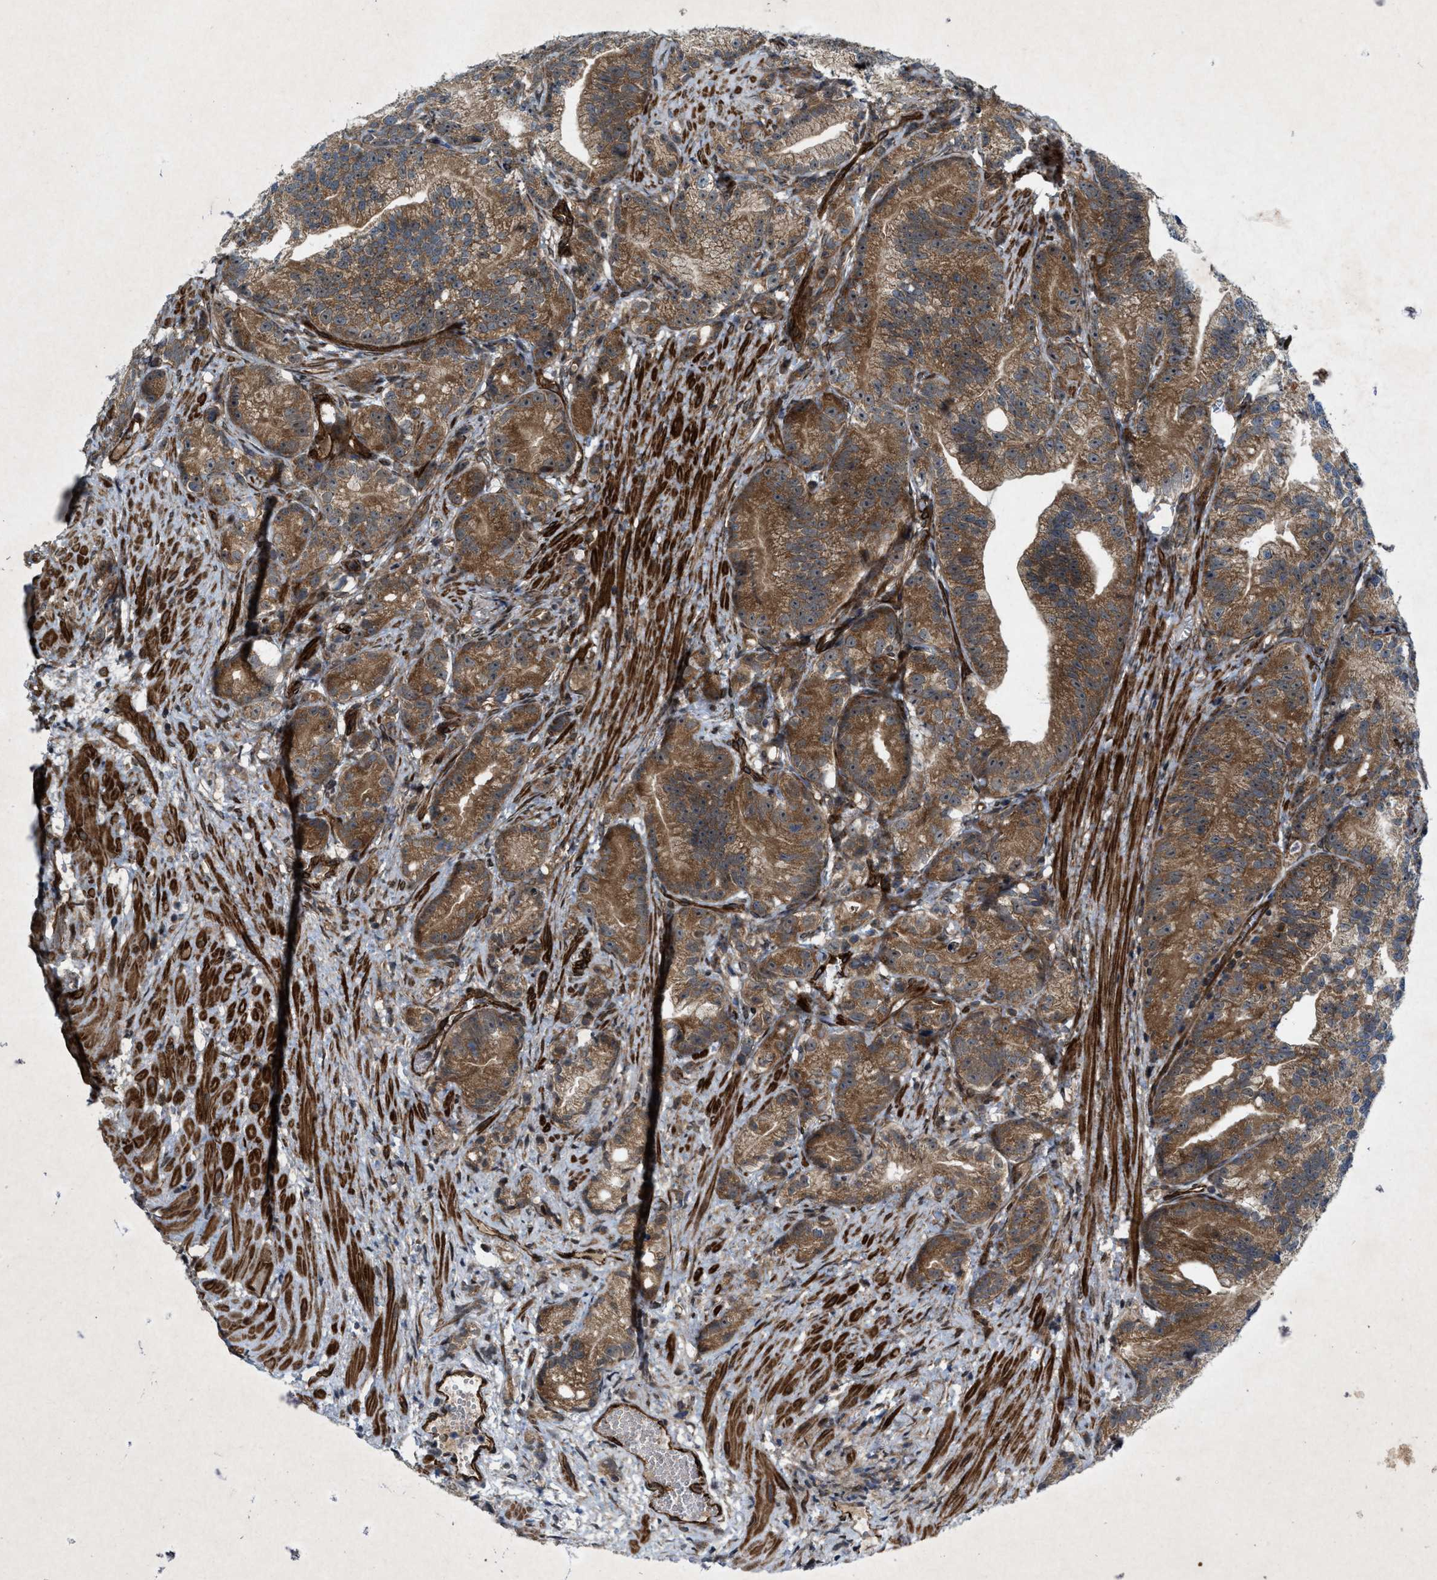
{"staining": {"intensity": "moderate", "quantity": ">75%", "location": "cytoplasmic/membranous"}, "tissue": "prostate cancer", "cell_type": "Tumor cells", "image_type": "cancer", "snomed": [{"axis": "morphology", "description": "Adenocarcinoma, Low grade"}, {"axis": "topography", "description": "Prostate"}], "caption": "Prostate cancer (adenocarcinoma (low-grade)) stained with DAB (3,3'-diaminobenzidine) immunohistochemistry (IHC) exhibits medium levels of moderate cytoplasmic/membranous positivity in approximately >75% of tumor cells. The staining is performed using DAB brown chromogen to label protein expression. The nuclei are counter-stained blue using hematoxylin.", "gene": "URGCP", "patient": {"sex": "male", "age": 89}}